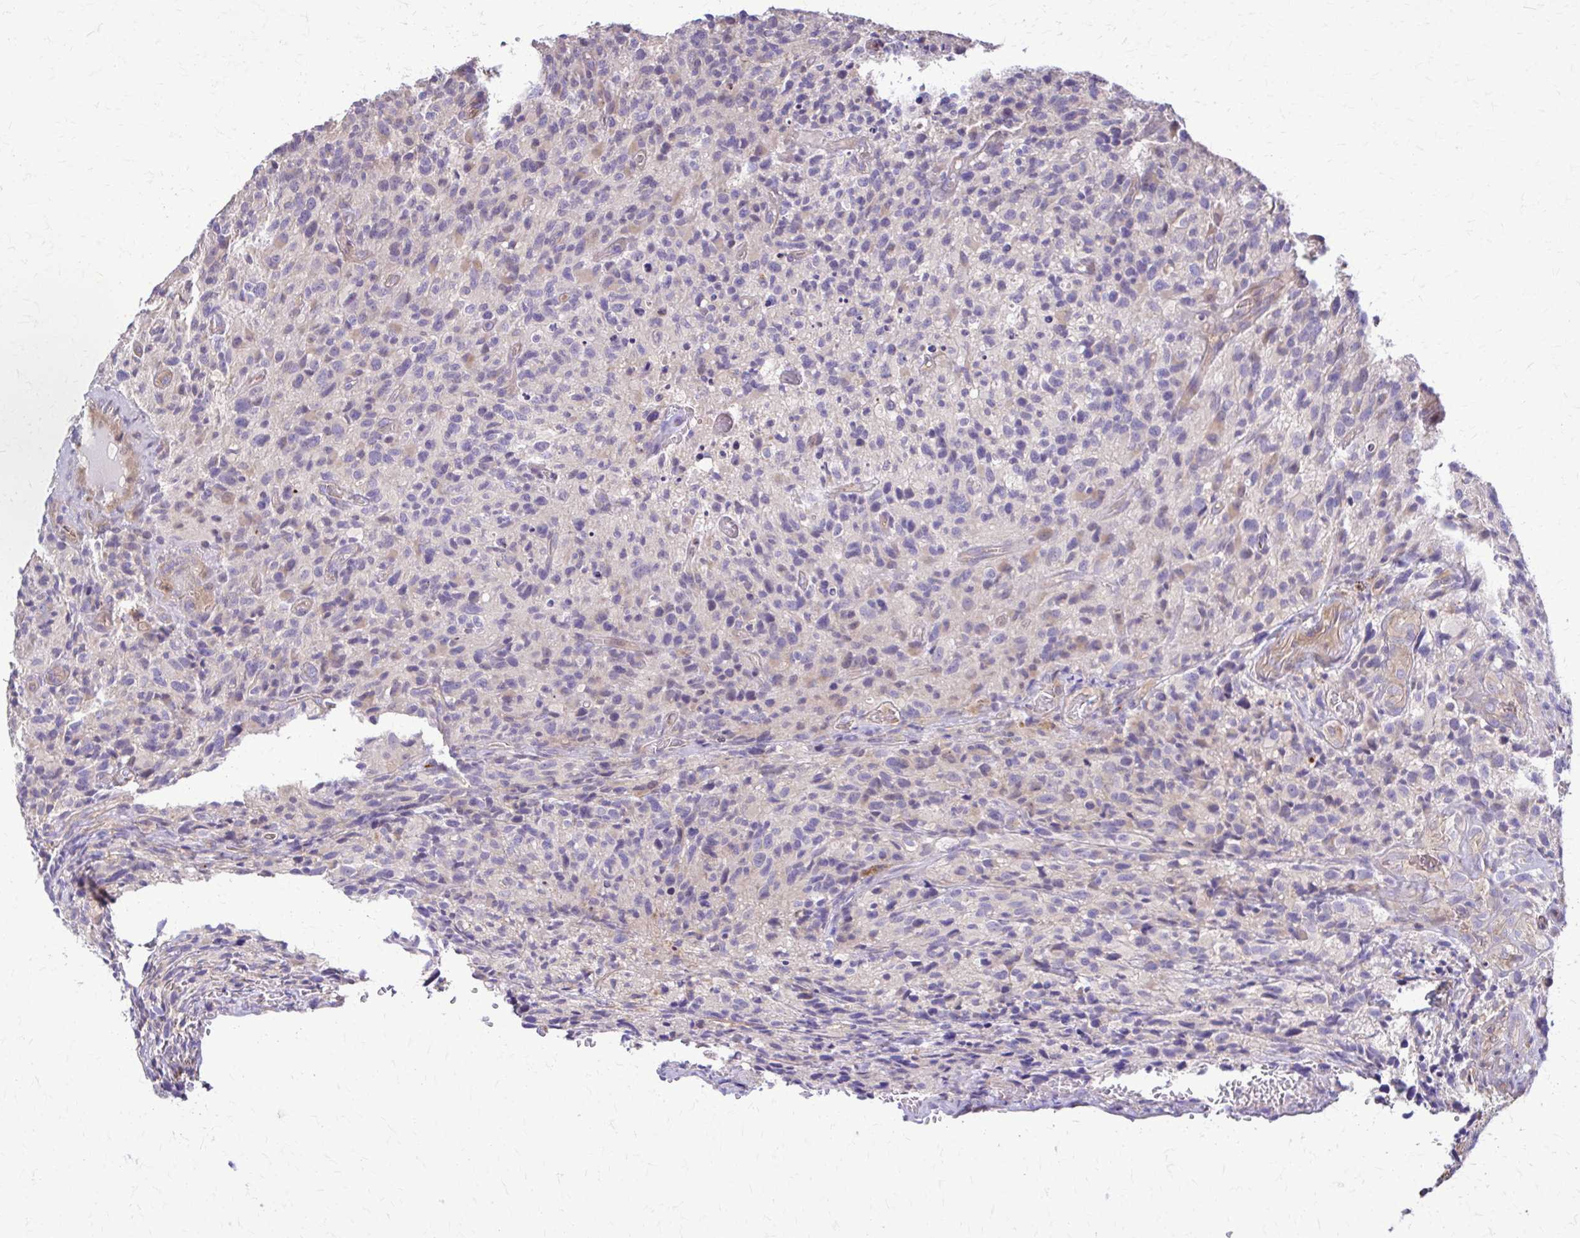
{"staining": {"intensity": "negative", "quantity": "none", "location": "none"}, "tissue": "glioma", "cell_type": "Tumor cells", "image_type": "cancer", "snomed": [{"axis": "morphology", "description": "Glioma, malignant, High grade"}, {"axis": "topography", "description": "Brain"}], "caption": "The immunohistochemistry photomicrograph has no significant positivity in tumor cells of malignant high-grade glioma tissue. (DAB IHC visualized using brightfield microscopy, high magnification).", "gene": "DSP", "patient": {"sex": "male", "age": 76}}